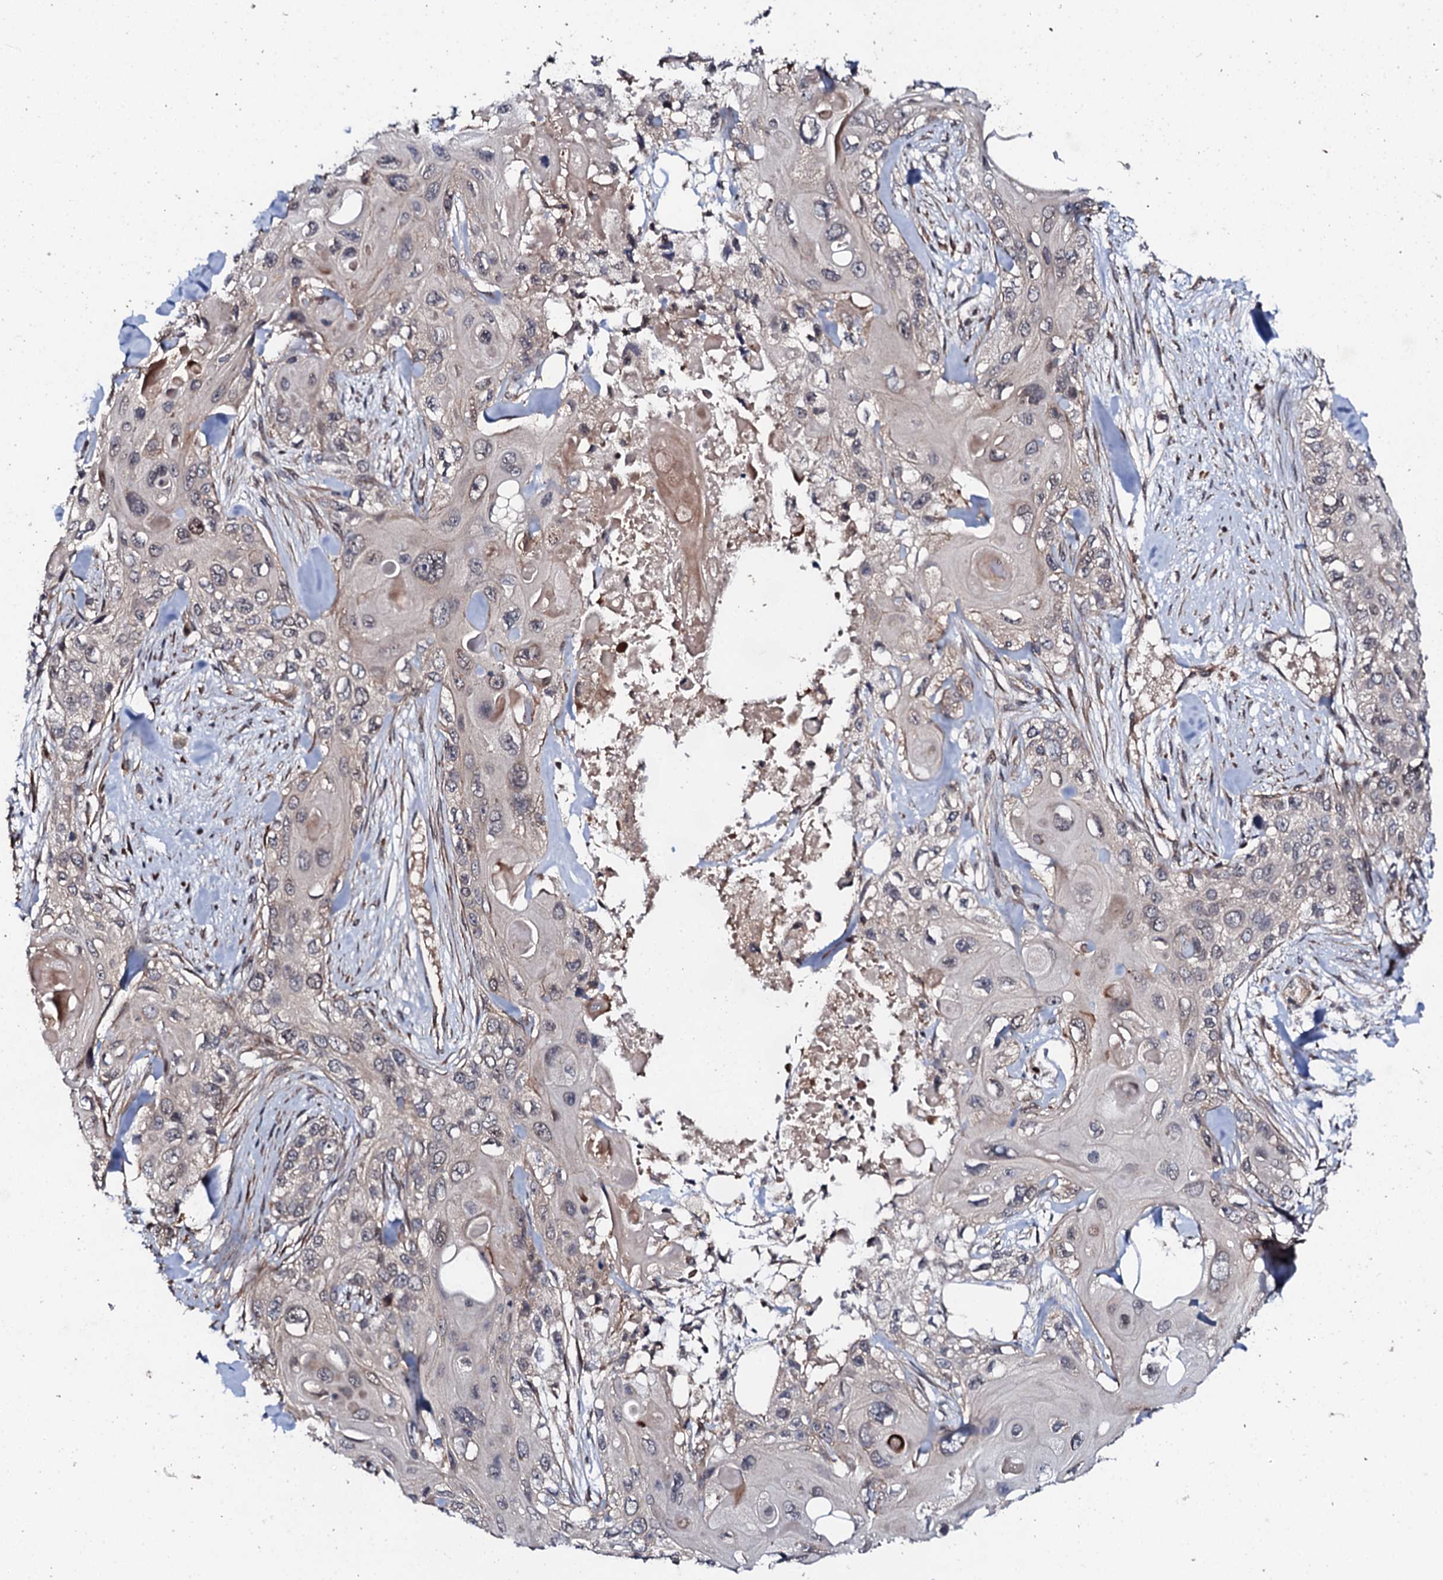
{"staining": {"intensity": "negative", "quantity": "none", "location": "none"}, "tissue": "skin cancer", "cell_type": "Tumor cells", "image_type": "cancer", "snomed": [{"axis": "morphology", "description": "Normal tissue, NOS"}, {"axis": "morphology", "description": "Squamous cell carcinoma, NOS"}, {"axis": "topography", "description": "Skin"}], "caption": "This is an immunohistochemistry (IHC) photomicrograph of skin cancer (squamous cell carcinoma). There is no staining in tumor cells.", "gene": "FAM111A", "patient": {"sex": "male", "age": 72}}